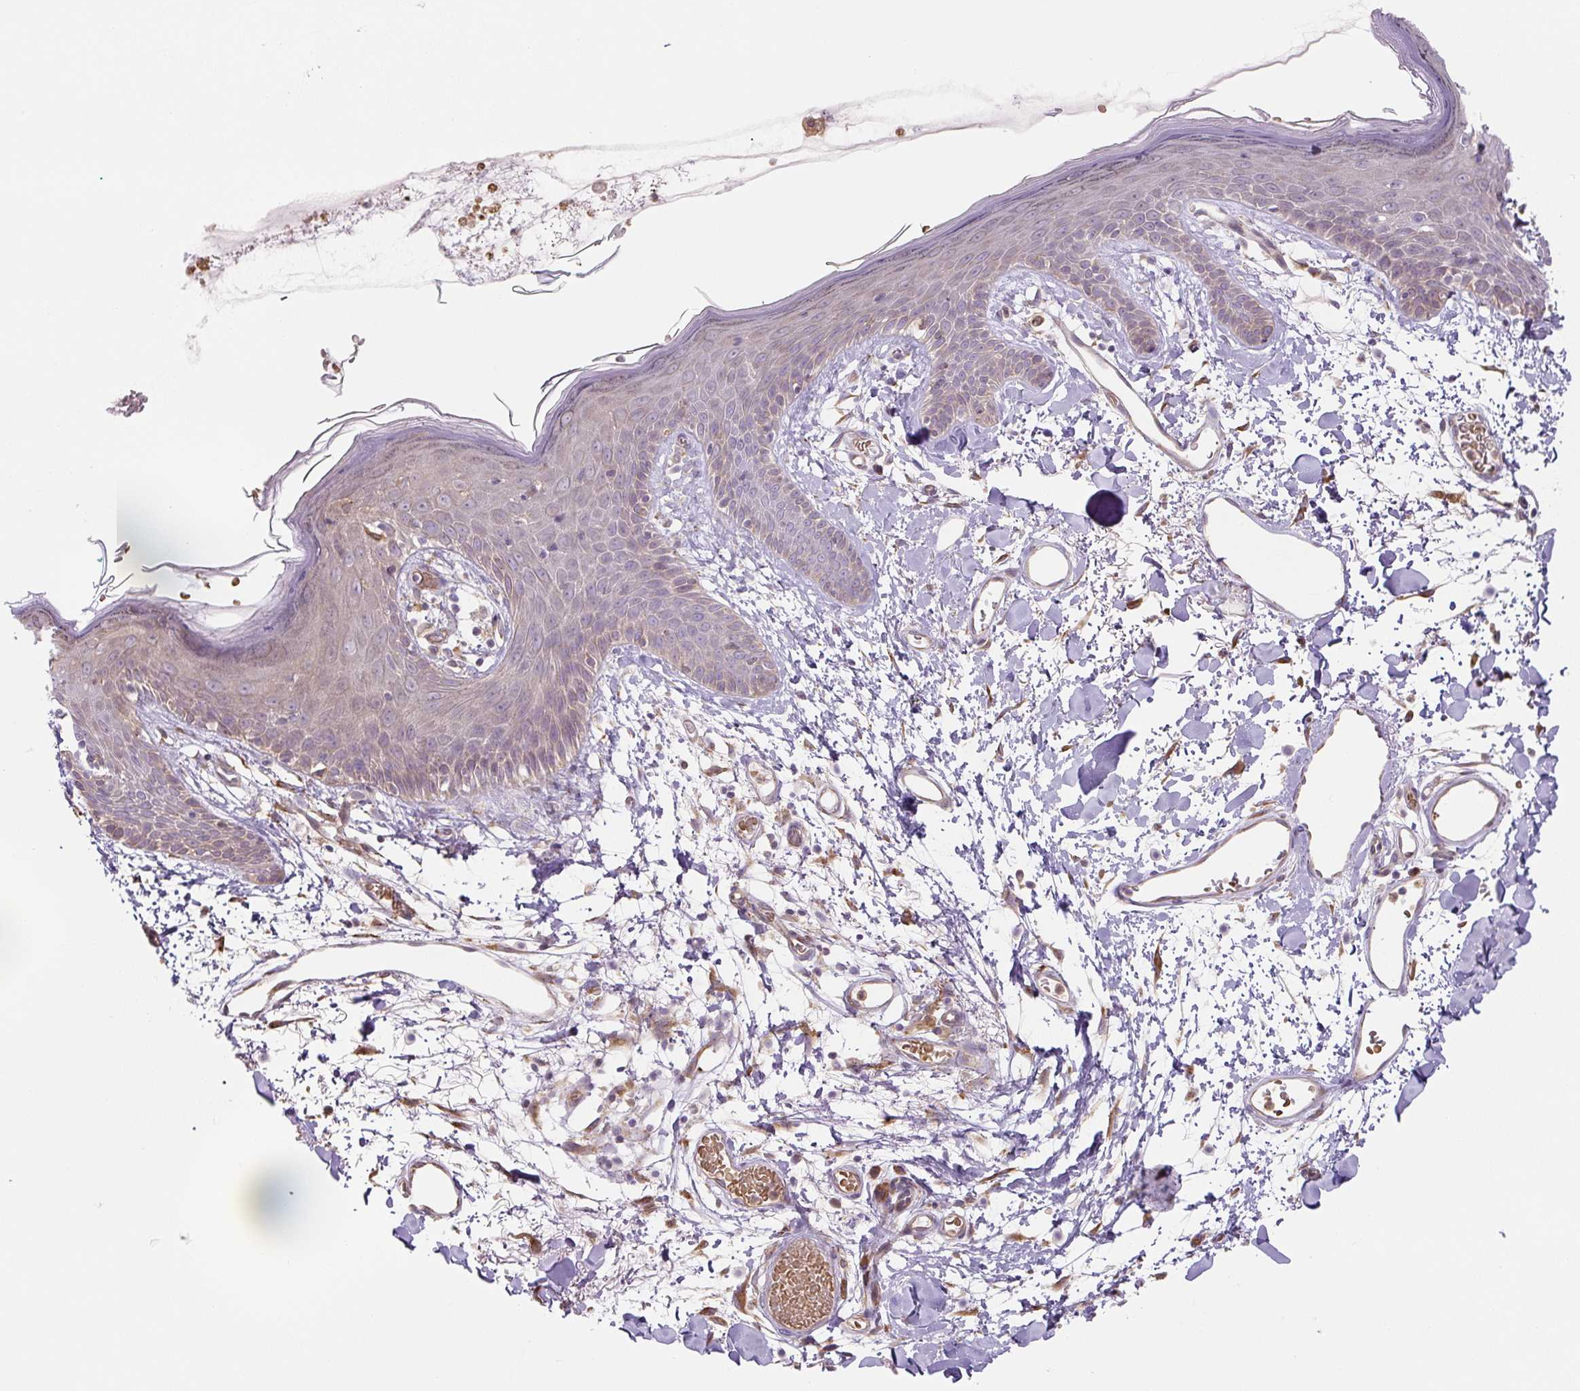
{"staining": {"intensity": "moderate", "quantity": "<25%", "location": "cytoplasmic/membranous"}, "tissue": "skin", "cell_type": "Fibroblasts", "image_type": "normal", "snomed": [{"axis": "morphology", "description": "Normal tissue, NOS"}, {"axis": "topography", "description": "Skin"}], "caption": "High-power microscopy captured an immunohistochemistry histopathology image of normal skin, revealing moderate cytoplasmic/membranous expression in approximately <25% of fibroblasts.", "gene": "RASA1", "patient": {"sex": "male", "age": 79}}